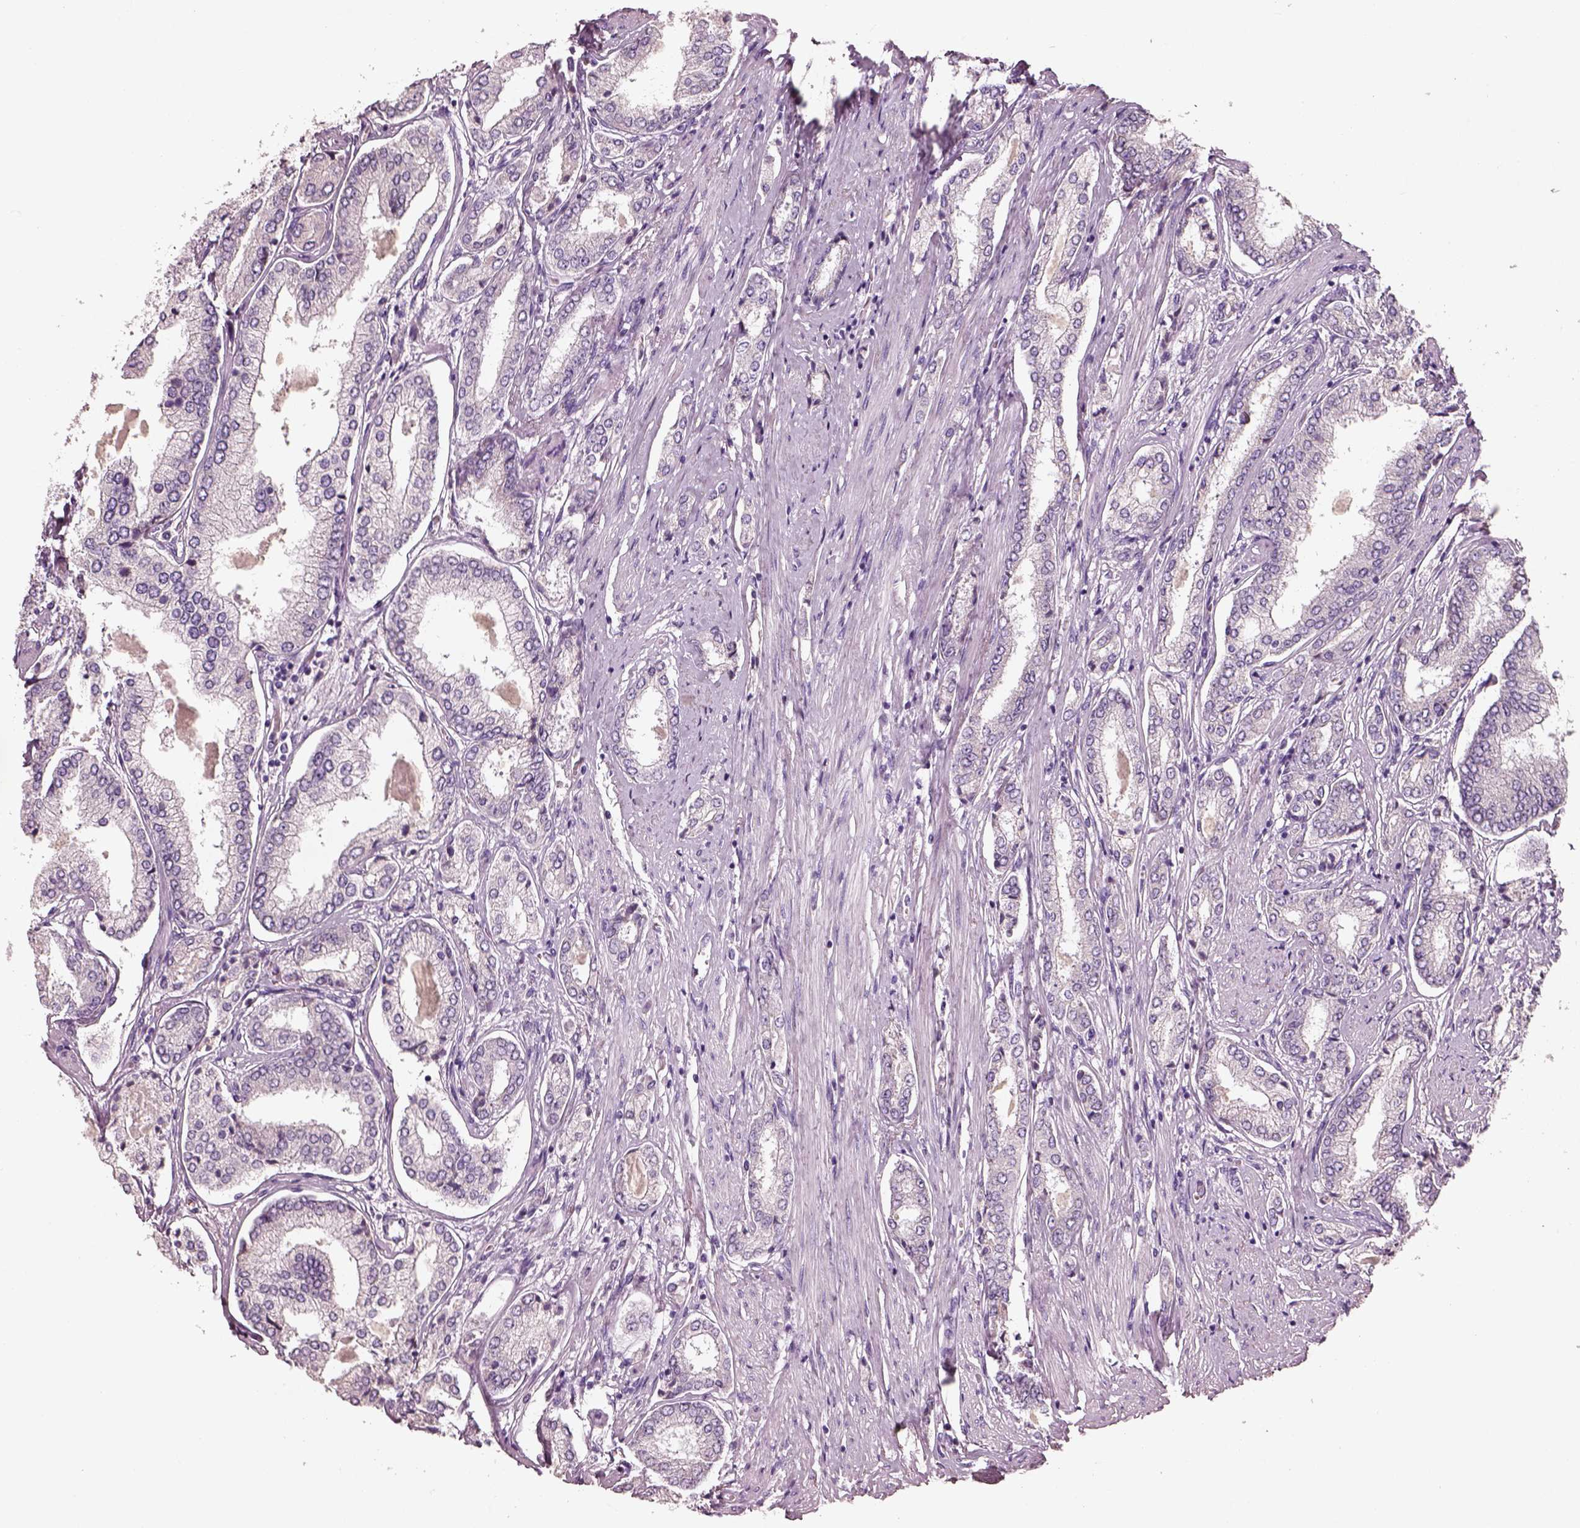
{"staining": {"intensity": "negative", "quantity": "none", "location": "none"}, "tissue": "prostate cancer", "cell_type": "Tumor cells", "image_type": "cancer", "snomed": [{"axis": "morphology", "description": "Adenocarcinoma, NOS"}, {"axis": "topography", "description": "Prostate"}], "caption": "DAB immunohistochemical staining of prostate adenocarcinoma shows no significant positivity in tumor cells.", "gene": "PNOC", "patient": {"sex": "male", "age": 63}}